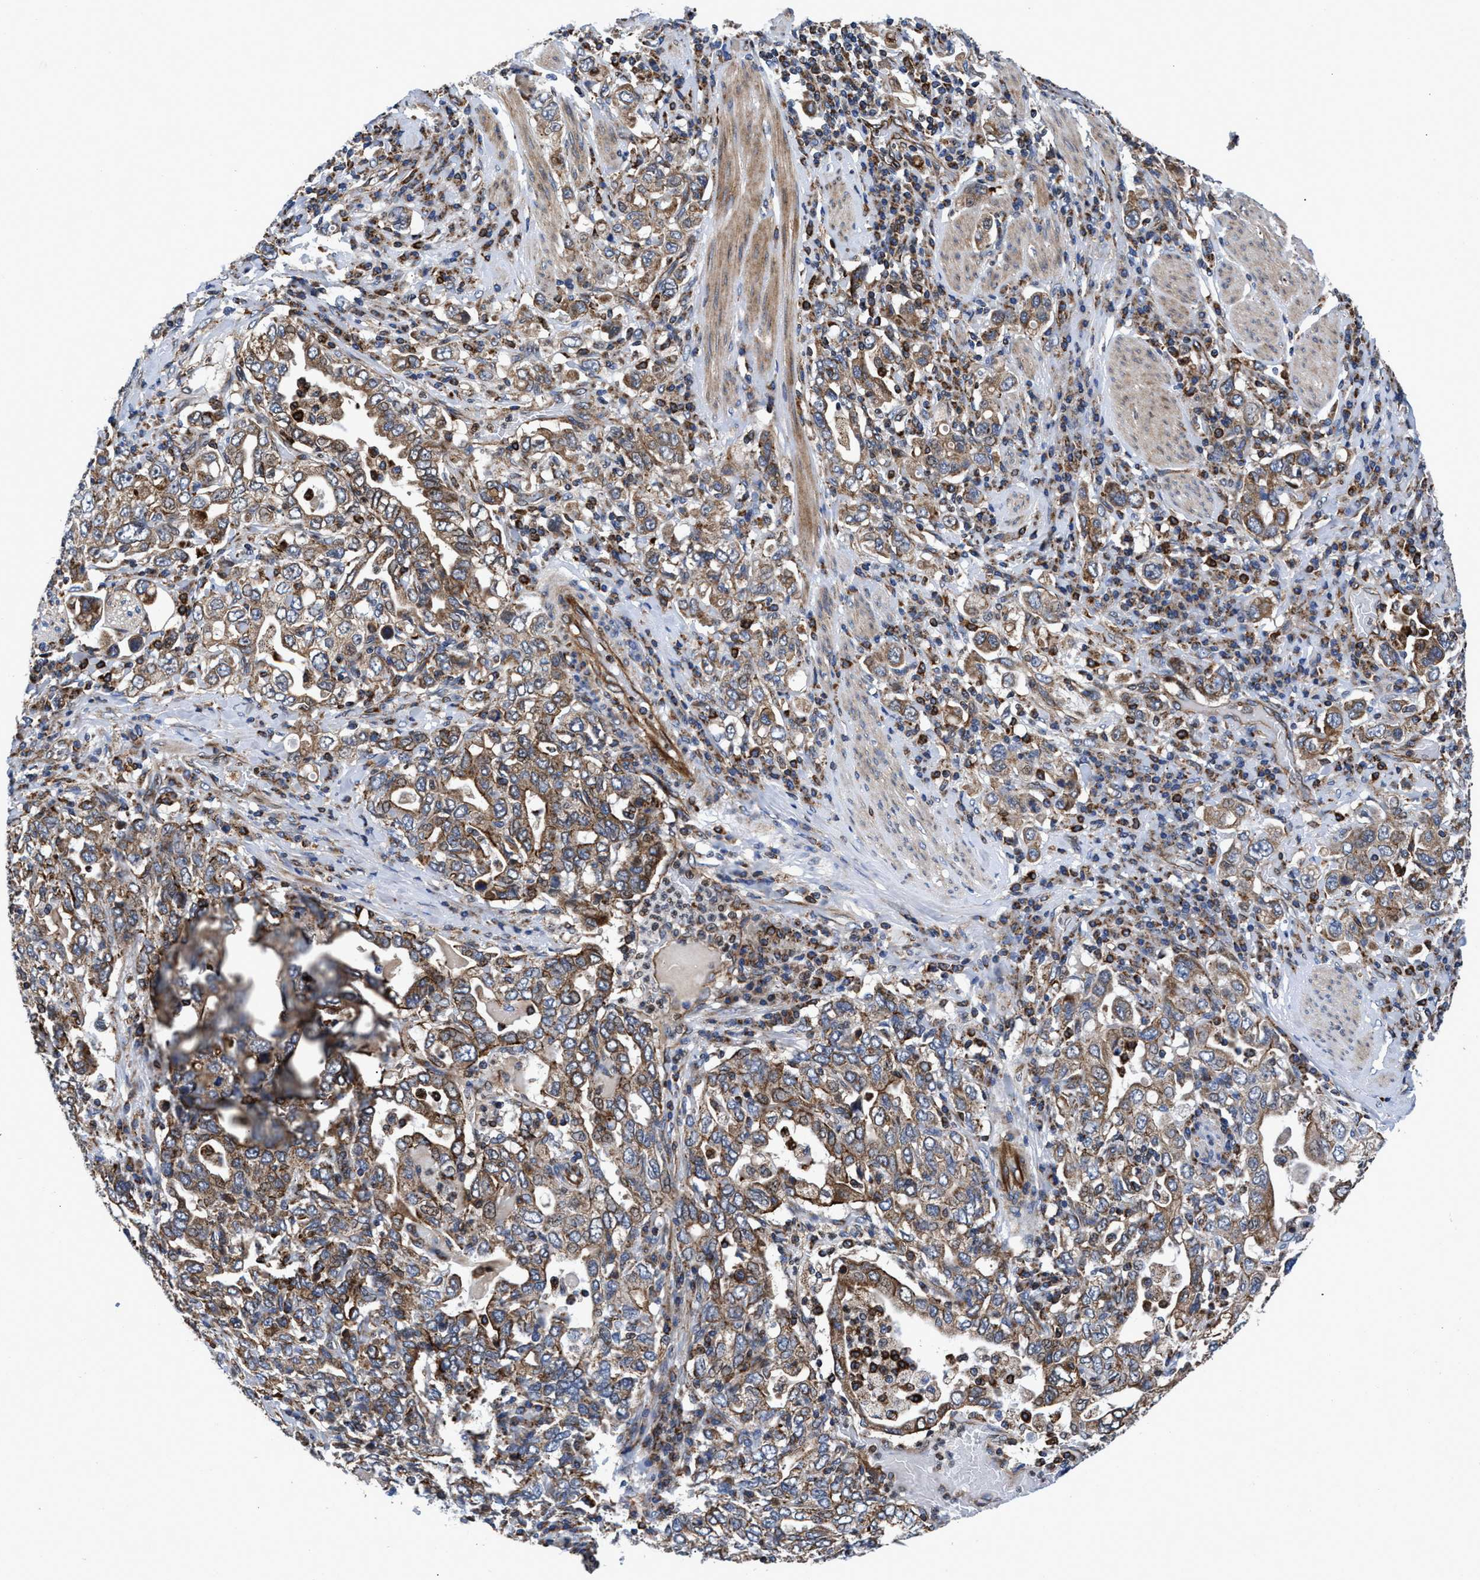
{"staining": {"intensity": "moderate", "quantity": ">75%", "location": "cytoplasmic/membranous"}, "tissue": "stomach cancer", "cell_type": "Tumor cells", "image_type": "cancer", "snomed": [{"axis": "morphology", "description": "Adenocarcinoma, NOS"}, {"axis": "topography", "description": "Stomach, upper"}], "caption": "Stomach cancer (adenocarcinoma) stained for a protein (brown) shows moderate cytoplasmic/membranous positive staining in approximately >75% of tumor cells.", "gene": "PRR15L", "patient": {"sex": "male", "age": 62}}